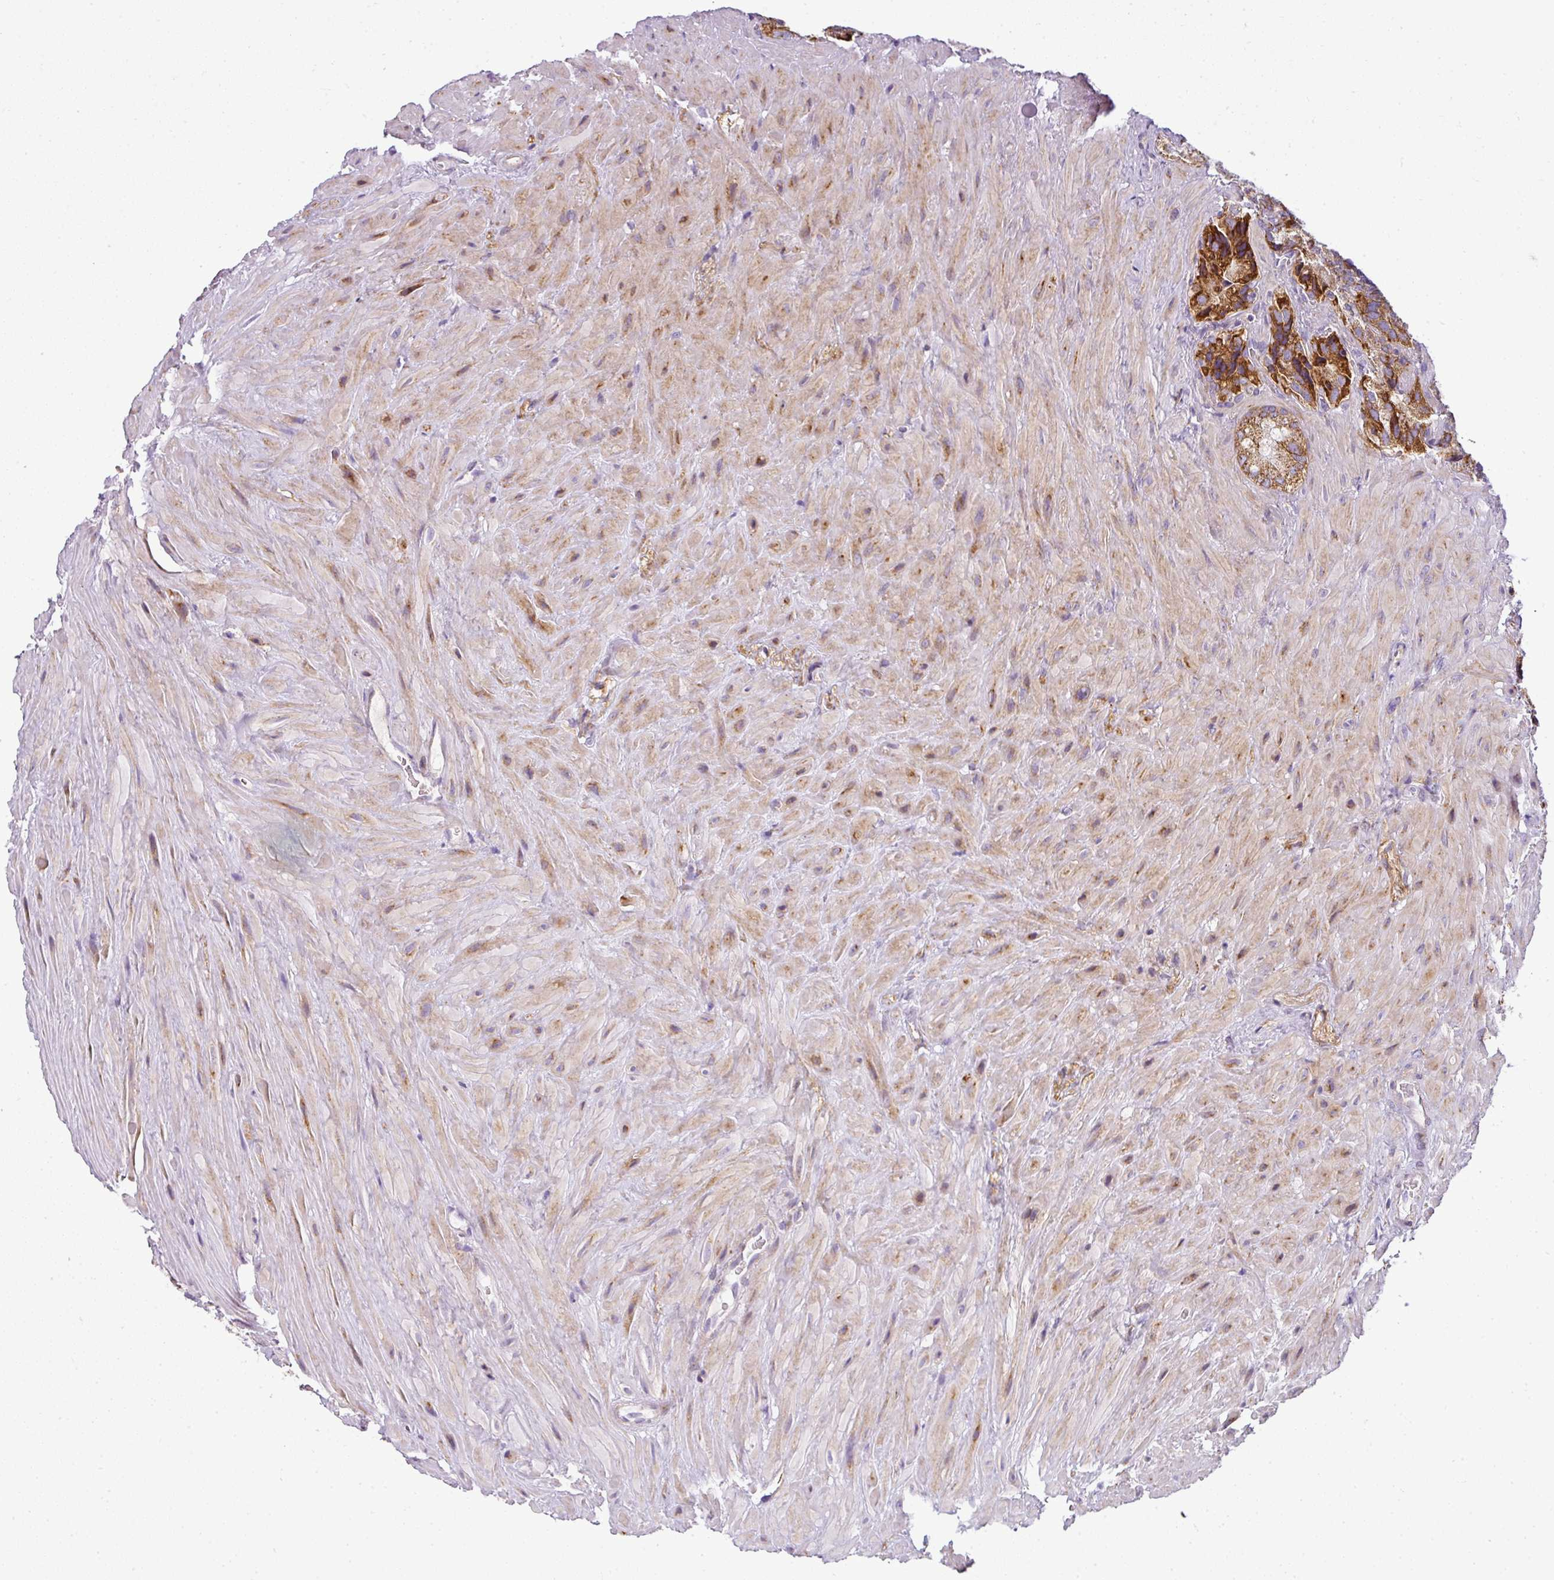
{"staining": {"intensity": "strong", "quantity": ">75%", "location": "cytoplasmic/membranous"}, "tissue": "seminal vesicle", "cell_type": "Glandular cells", "image_type": "normal", "snomed": [{"axis": "morphology", "description": "Normal tissue, NOS"}, {"axis": "topography", "description": "Seminal veicle"}], "caption": "Approximately >75% of glandular cells in benign human seminal vesicle show strong cytoplasmic/membranous protein staining as visualized by brown immunohistochemical staining.", "gene": "ANKRD18A", "patient": {"sex": "male", "age": 68}}